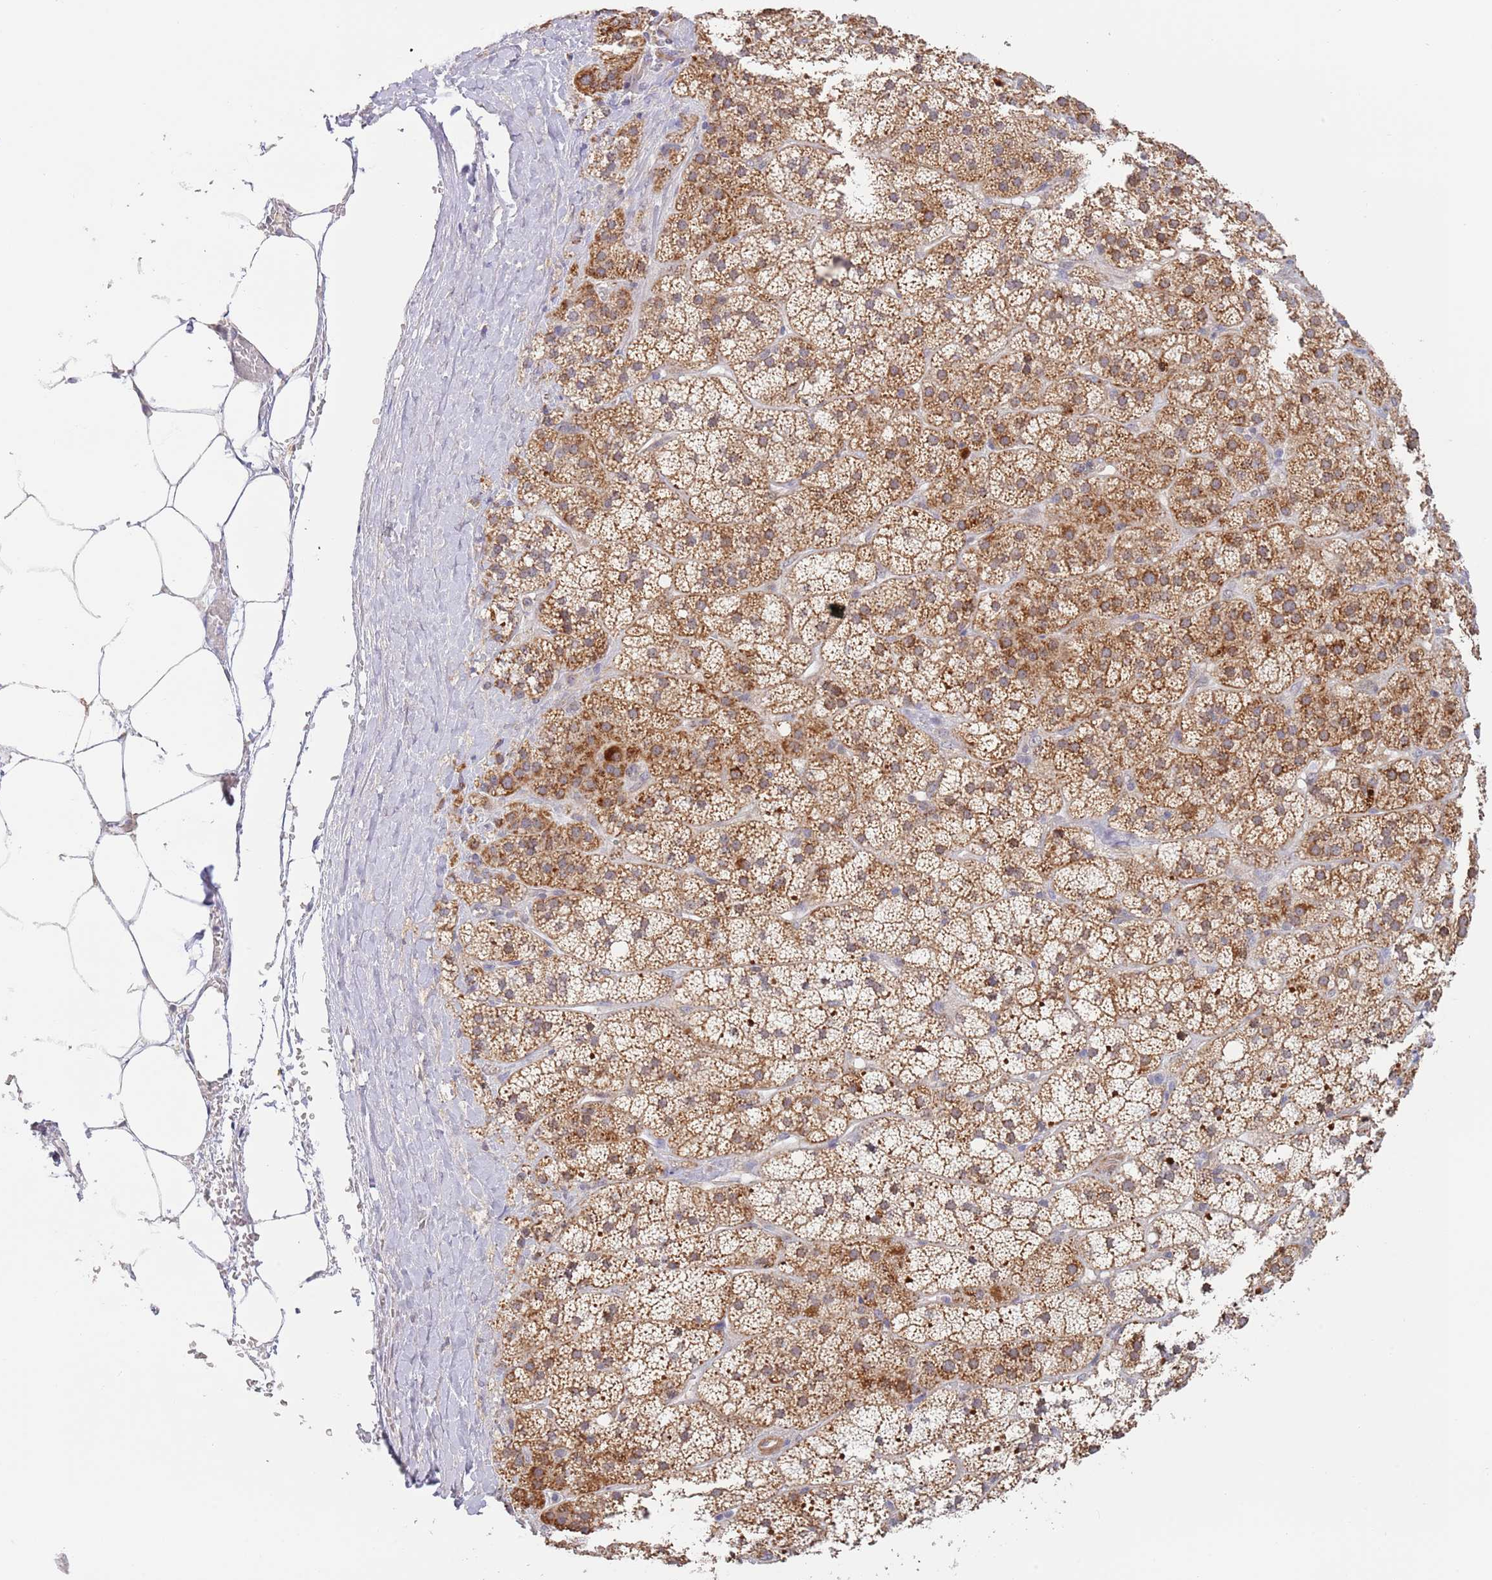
{"staining": {"intensity": "strong", "quantity": "25%-75%", "location": "cytoplasmic/membranous"}, "tissue": "adrenal gland", "cell_type": "Glandular cells", "image_type": "normal", "snomed": [{"axis": "morphology", "description": "Normal tissue, NOS"}, {"axis": "topography", "description": "Adrenal gland"}], "caption": "An immunohistochemistry photomicrograph of unremarkable tissue is shown. Protein staining in brown labels strong cytoplasmic/membranous positivity in adrenal gland within glandular cells.", "gene": "UQCC3", "patient": {"sex": "female", "age": 70}}